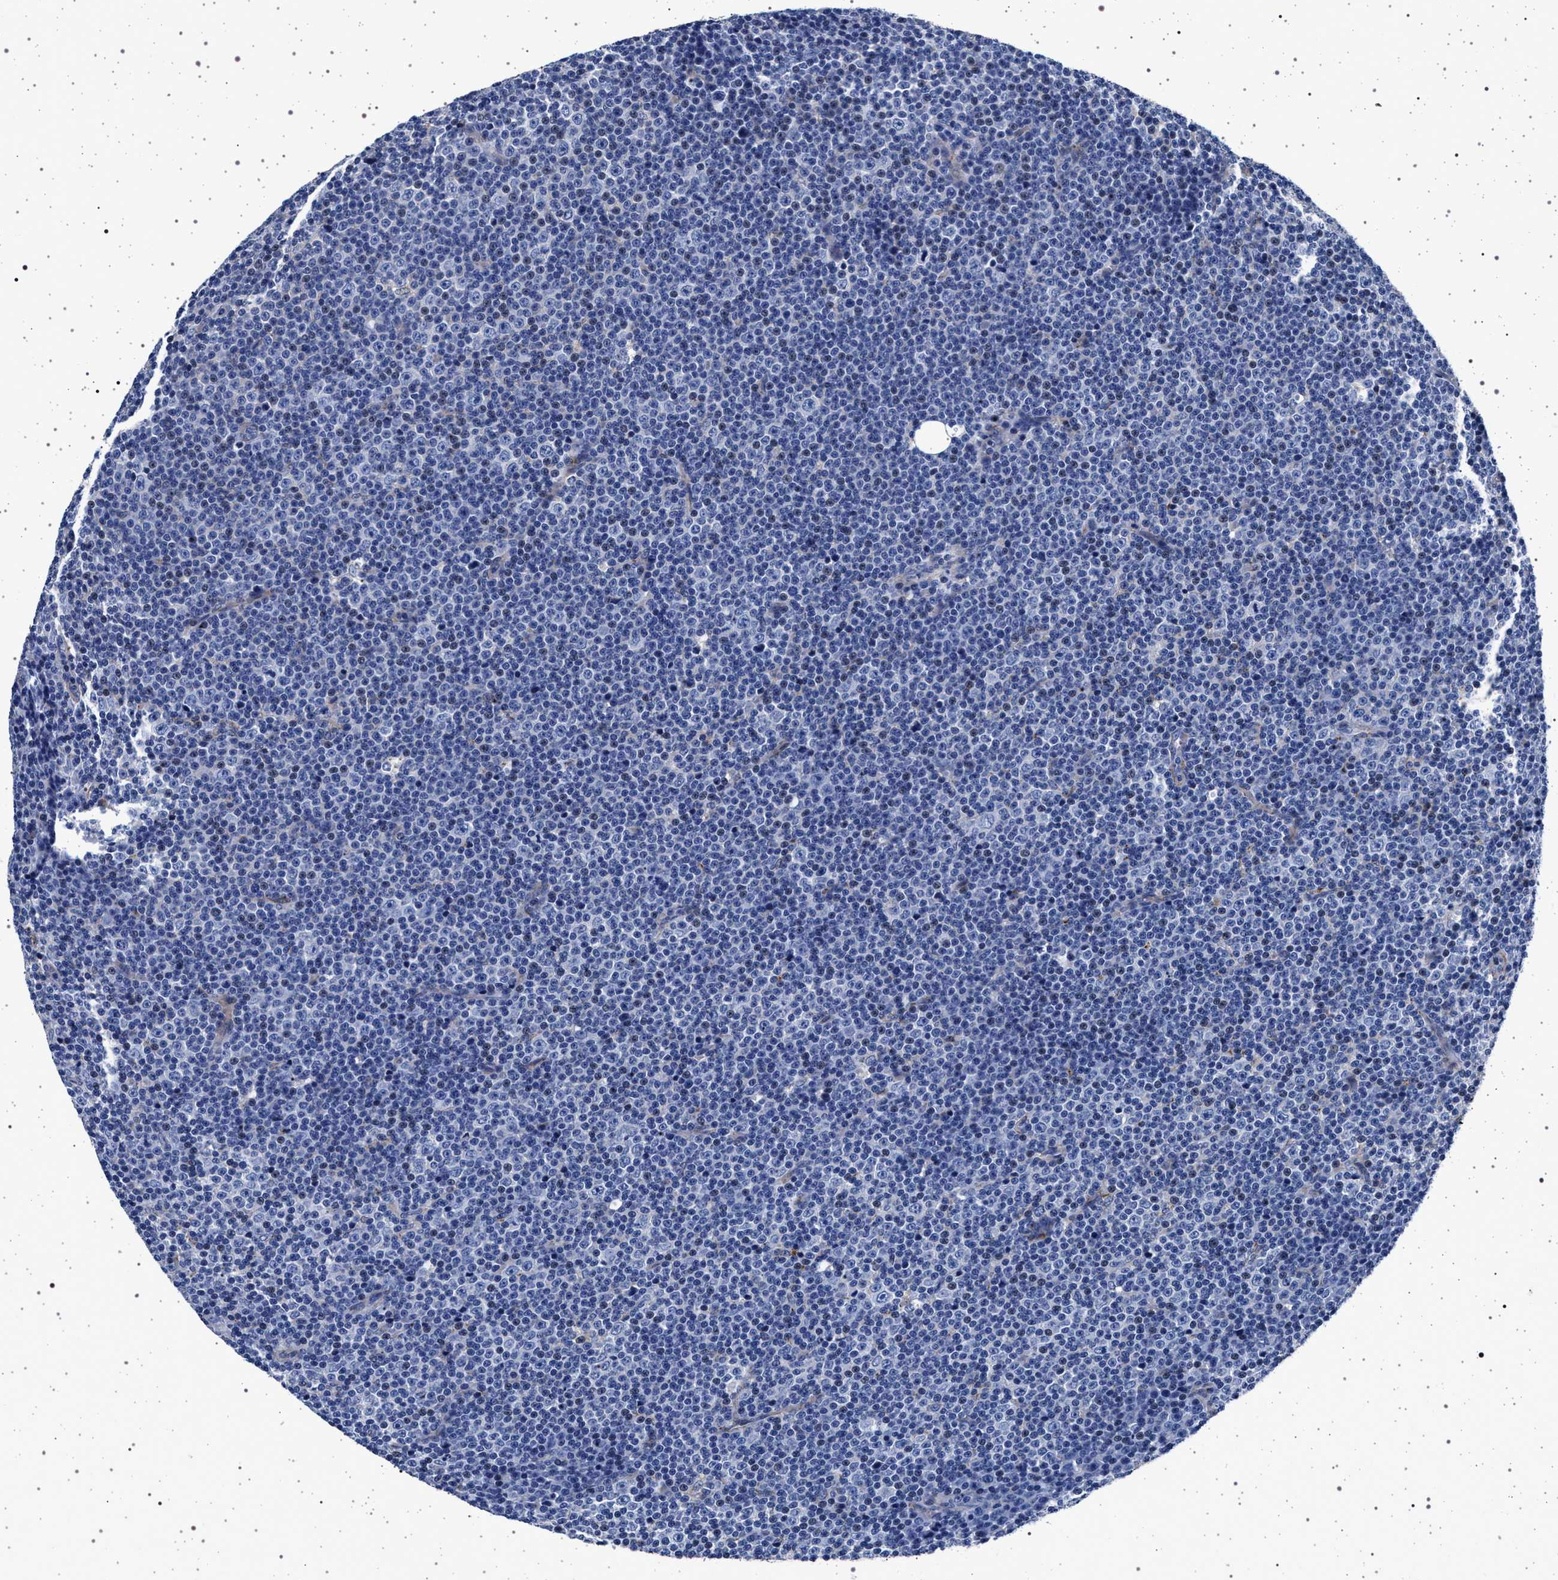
{"staining": {"intensity": "negative", "quantity": "none", "location": "none"}, "tissue": "lymphoma", "cell_type": "Tumor cells", "image_type": "cancer", "snomed": [{"axis": "morphology", "description": "Malignant lymphoma, non-Hodgkin's type, Low grade"}, {"axis": "topography", "description": "Lymph node"}], "caption": "DAB immunohistochemical staining of low-grade malignant lymphoma, non-Hodgkin's type demonstrates no significant expression in tumor cells. The staining was performed using DAB (3,3'-diaminobenzidine) to visualize the protein expression in brown, while the nuclei were stained in blue with hematoxylin (Magnification: 20x).", "gene": "SLC9A1", "patient": {"sex": "female", "age": 67}}